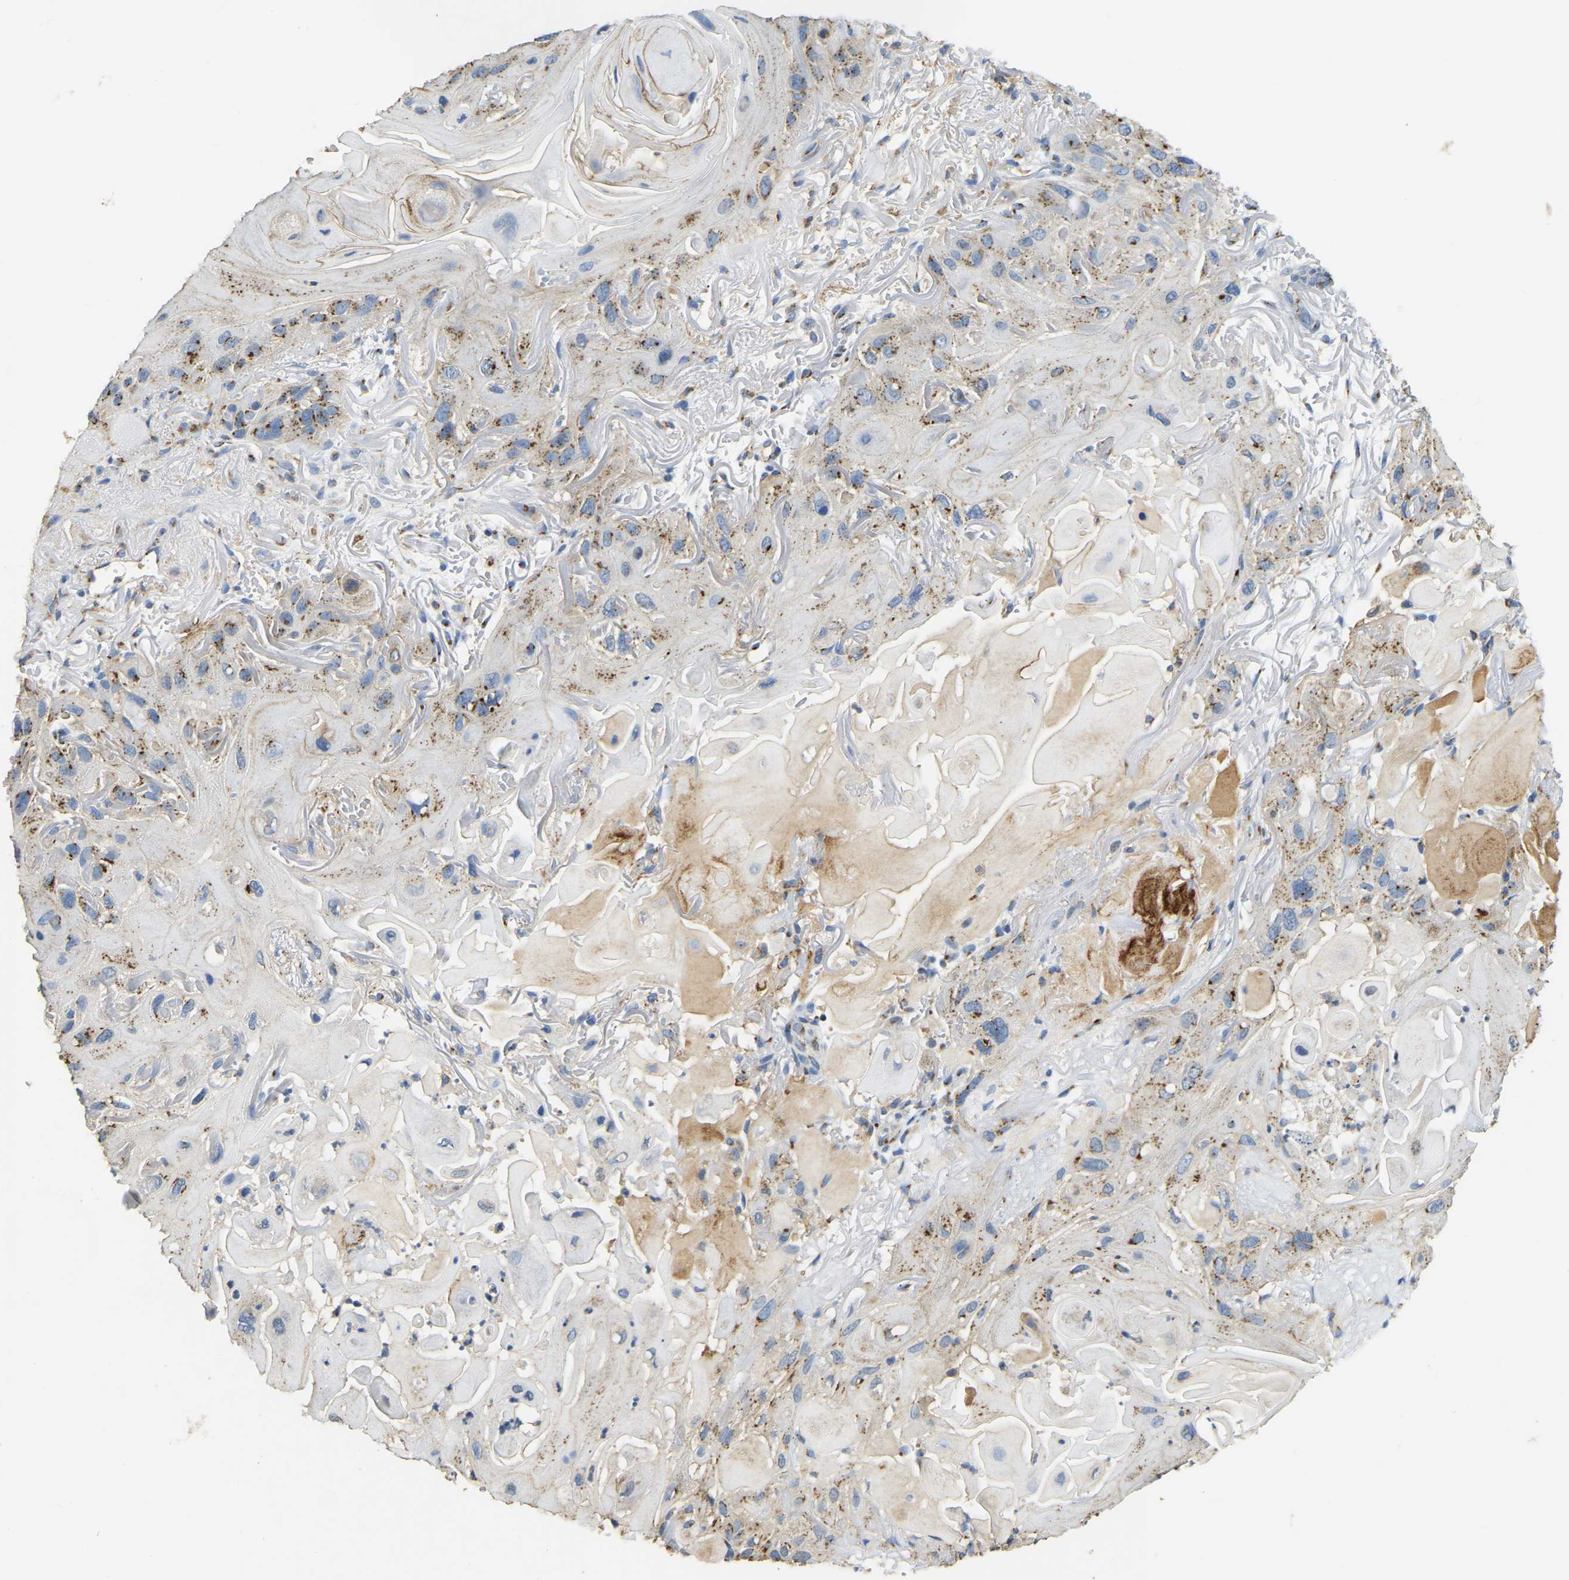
{"staining": {"intensity": "moderate", "quantity": "25%-75%", "location": "cytoplasmic/membranous"}, "tissue": "skin cancer", "cell_type": "Tumor cells", "image_type": "cancer", "snomed": [{"axis": "morphology", "description": "Squamous cell carcinoma, NOS"}, {"axis": "topography", "description": "Skin"}], "caption": "Human squamous cell carcinoma (skin) stained with a brown dye reveals moderate cytoplasmic/membranous positive staining in about 25%-75% of tumor cells.", "gene": "FAM174A", "patient": {"sex": "female", "age": 77}}